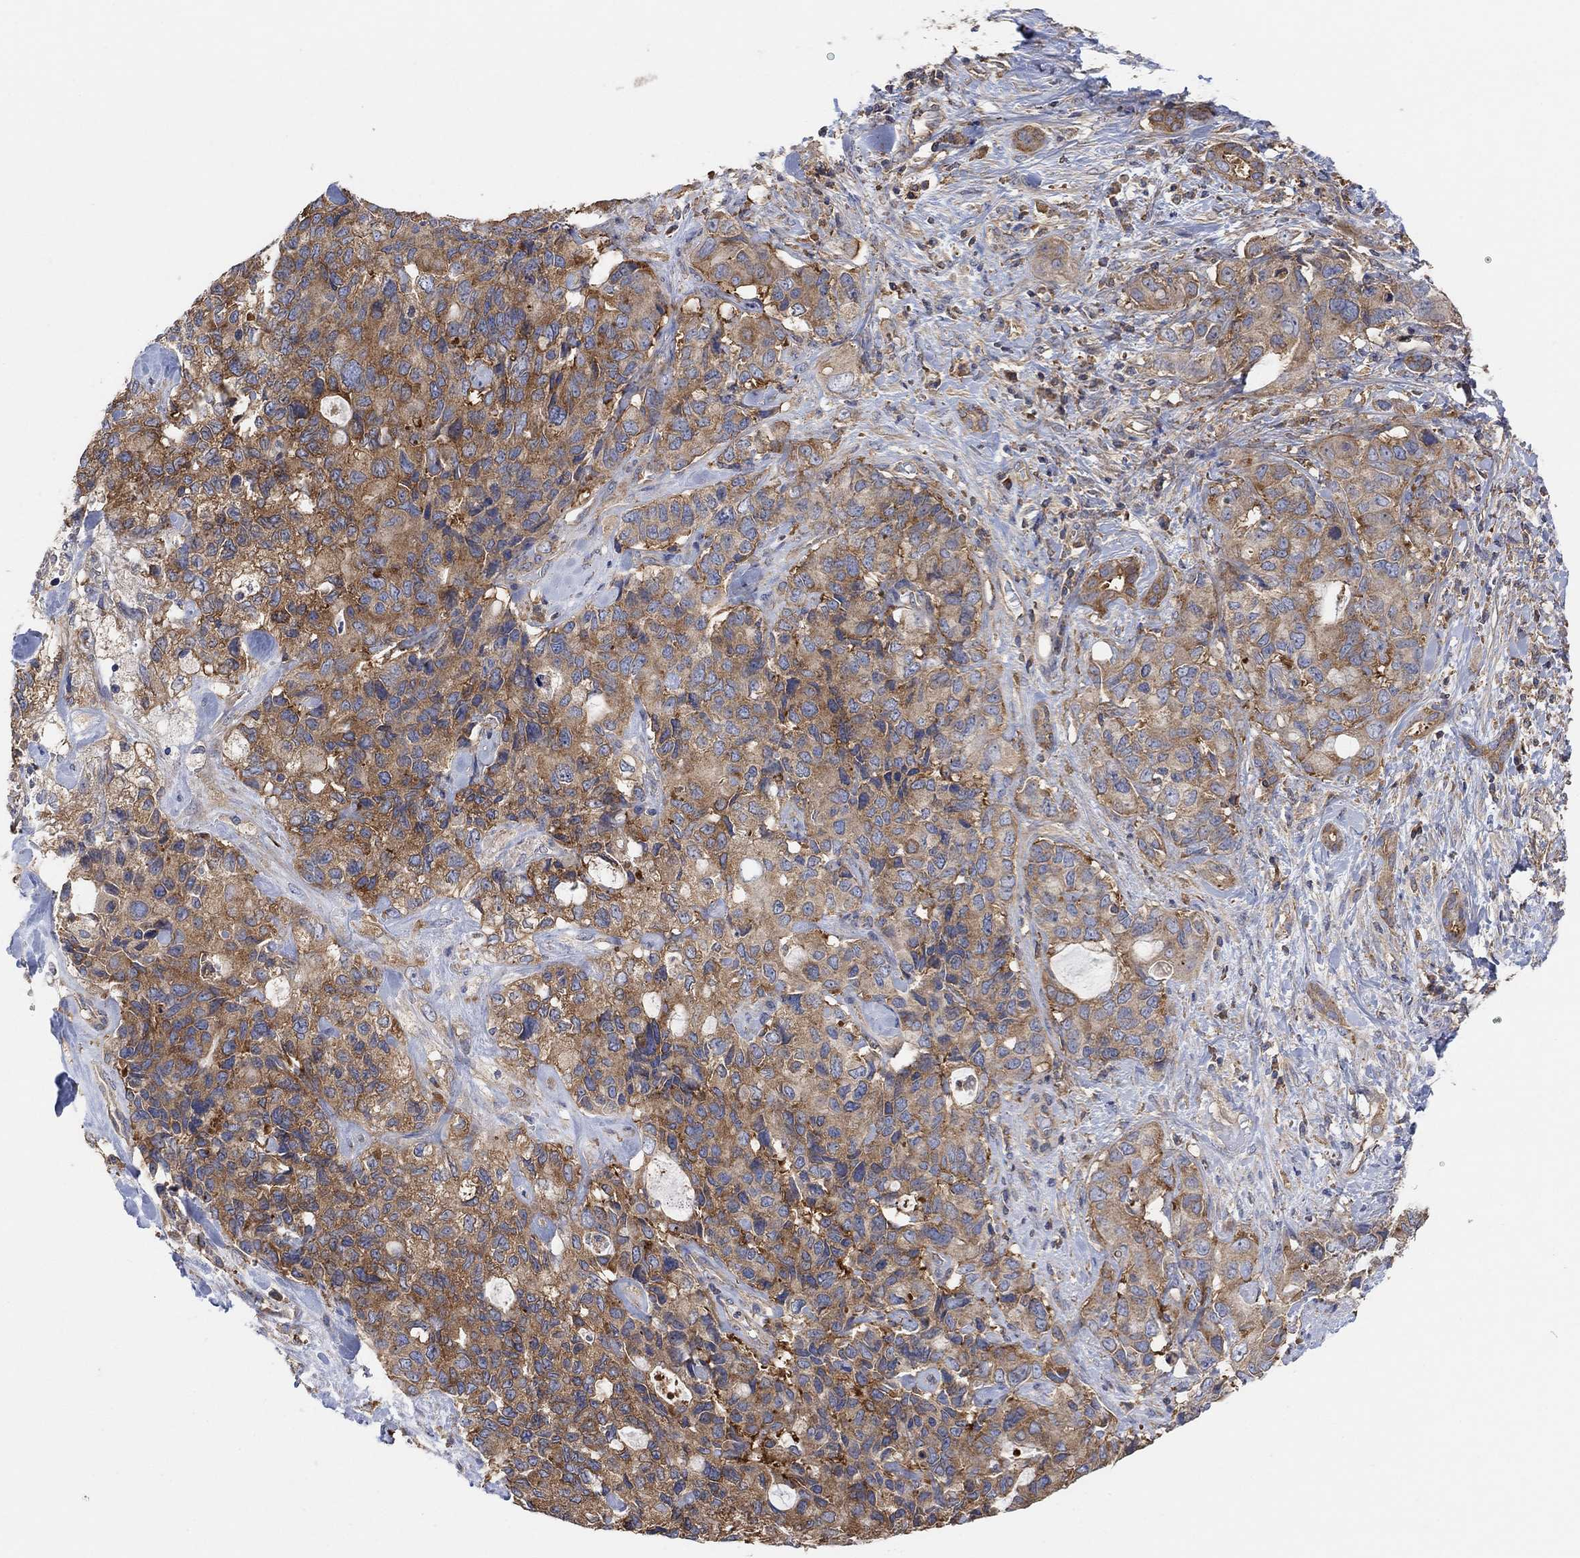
{"staining": {"intensity": "moderate", "quantity": "25%-75%", "location": "cytoplasmic/membranous"}, "tissue": "pancreatic cancer", "cell_type": "Tumor cells", "image_type": "cancer", "snomed": [{"axis": "morphology", "description": "Adenocarcinoma, NOS"}, {"axis": "topography", "description": "Pancreas"}], "caption": "DAB immunohistochemical staining of human pancreatic cancer (adenocarcinoma) shows moderate cytoplasmic/membranous protein staining in approximately 25%-75% of tumor cells. Immunohistochemistry stains the protein in brown and the nuclei are stained blue.", "gene": "BLOC1S3", "patient": {"sex": "female", "age": 56}}